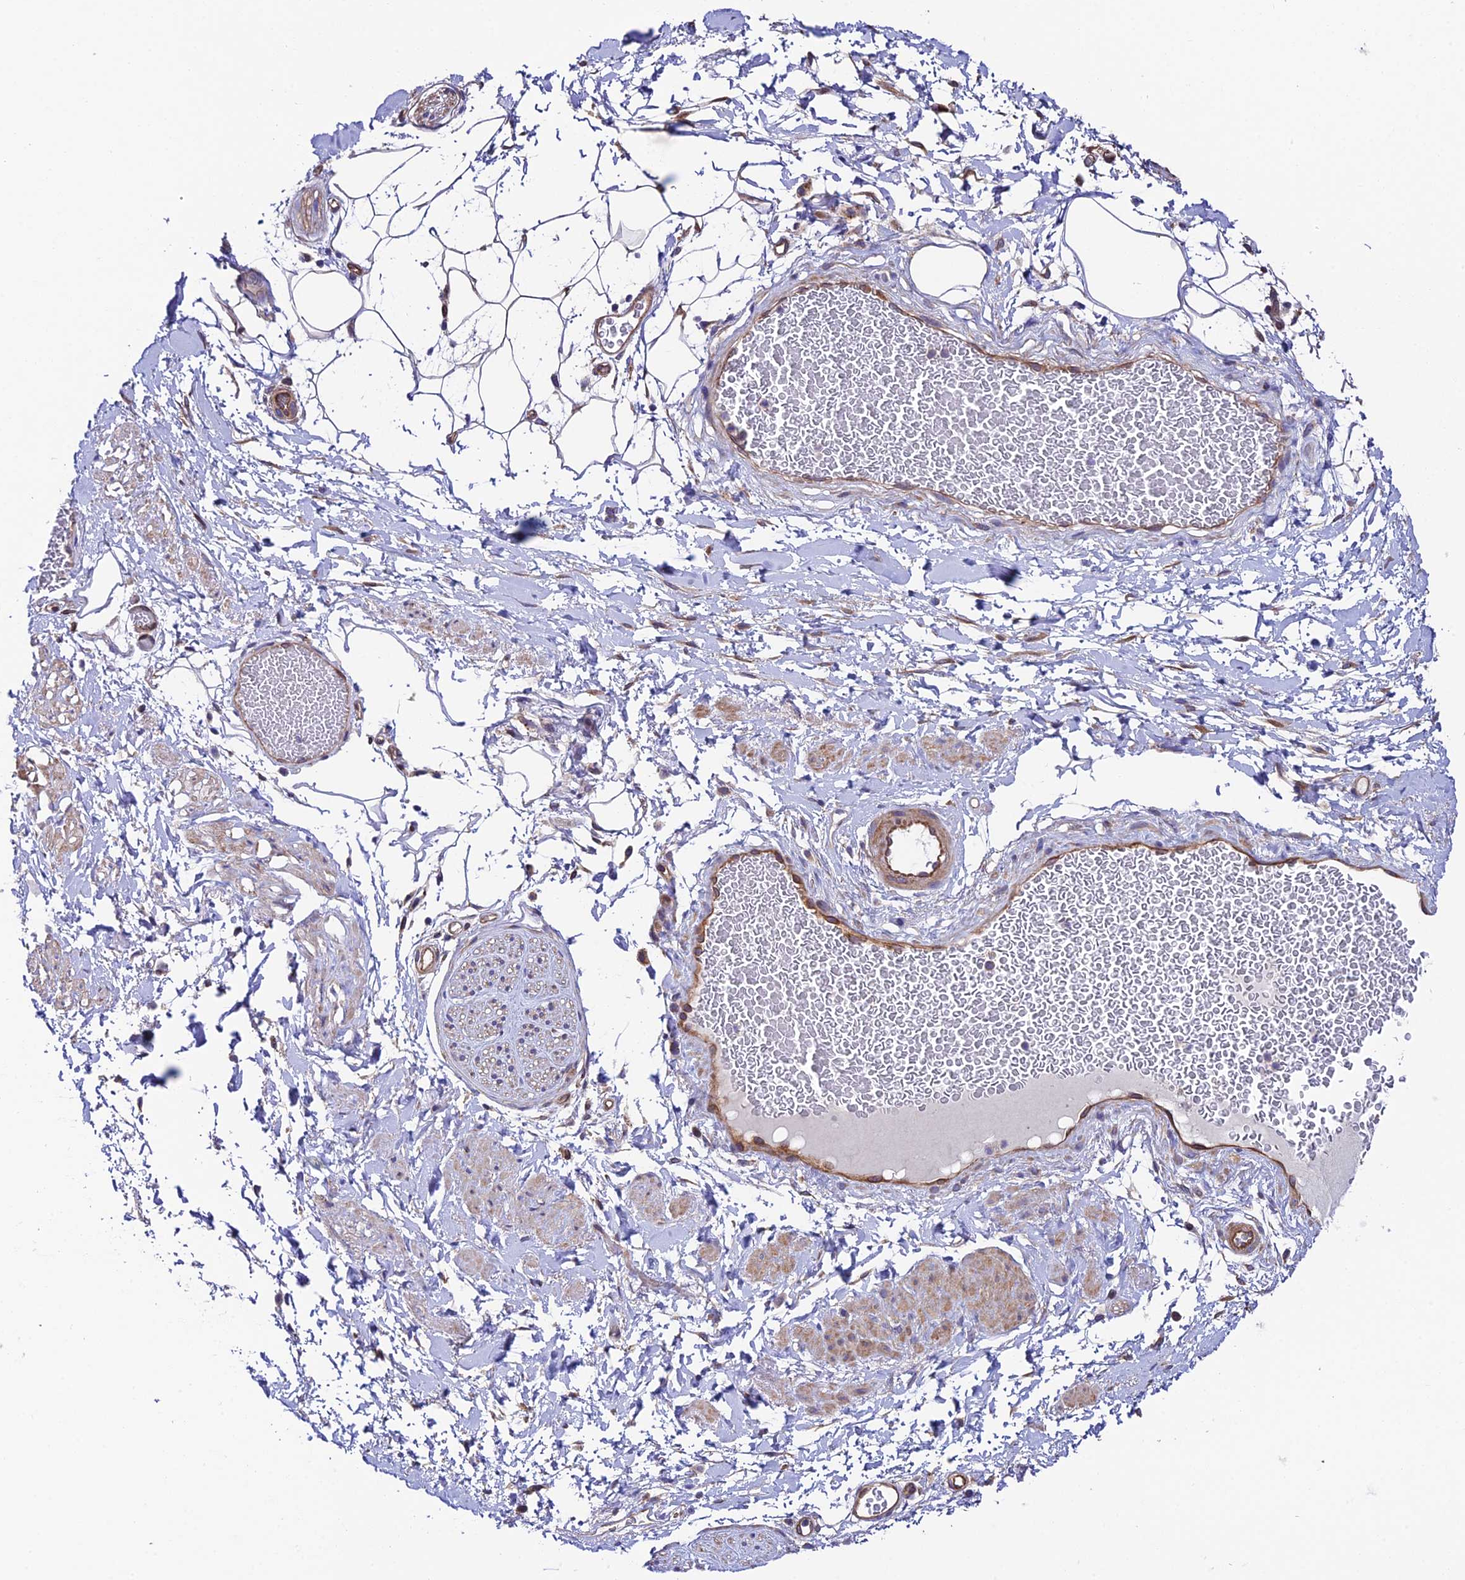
{"staining": {"intensity": "weak", "quantity": "25%-75%", "location": "cytoplasmic/membranous"}, "tissue": "adipose tissue", "cell_type": "Adipocytes", "image_type": "normal", "snomed": [{"axis": "morphology", "description": "Normal tissue, NOS"}, {"axis": "morphology", "description": "Adenocarcinoma, NOS"}, {"axis": "topography", "description": "Rectum"}, {"axis": "topography", "description": "Vagina"}, {"axis": "topography", "description": "Peripheral nerve tissue"}], "caption": "Immunohistochemical staining of unremarkable human adipose tissue displays weak cytoplasmic/membranous protein staining in about 25%-75% of adipocytes.", "gene": "QRFP", "patient": {"sex": "female", "age": 71}}